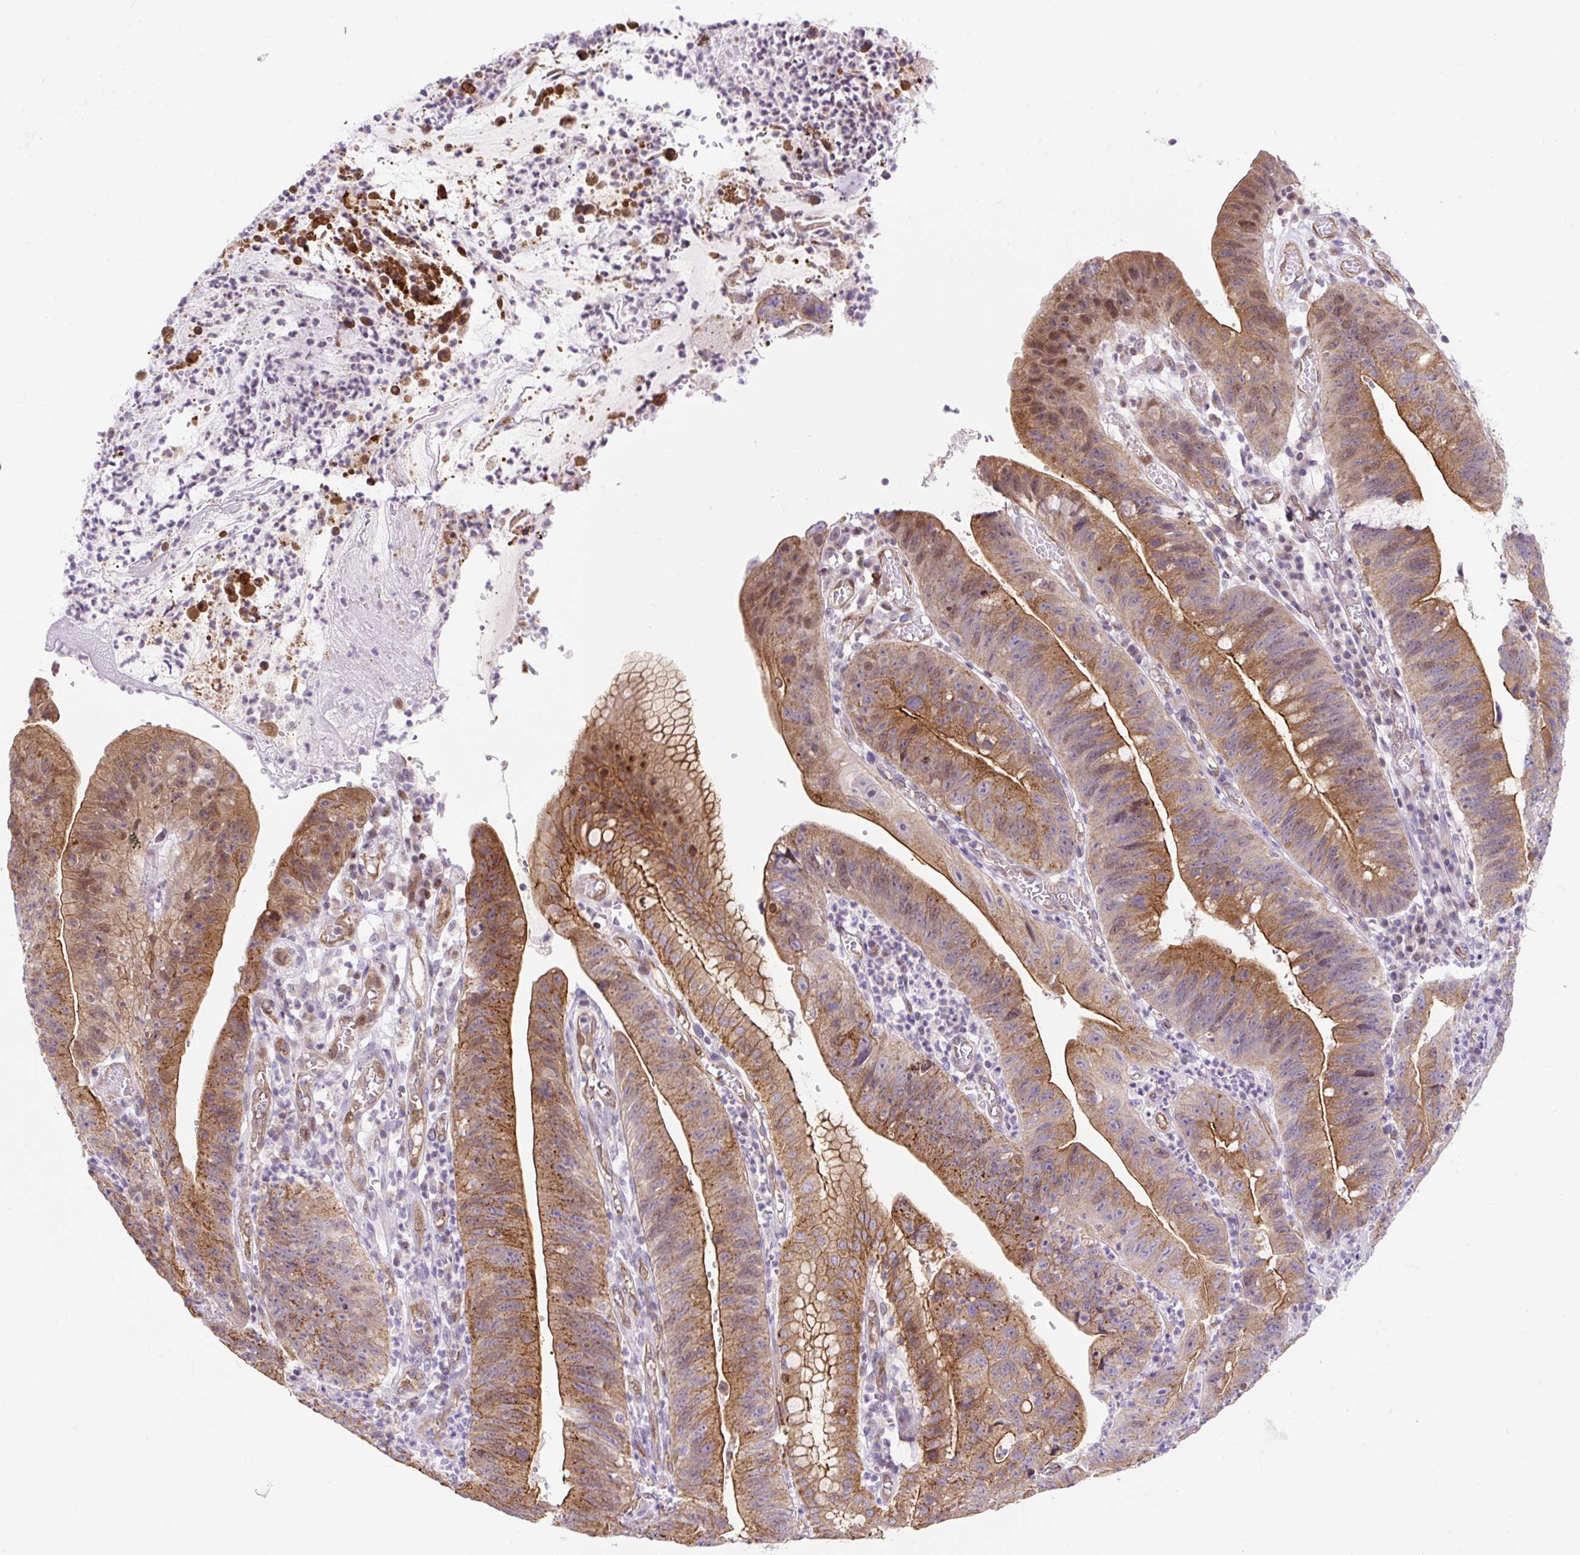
{"staining": {"intensity": "strong", "quantity": ">75%", "location": "cytoplasmic/membranous"}, "tissue": "stomach cancer", "cell_type": "Tumor cells", "image_type": "cancer", "snomed": [{"axis": "morphology", "description": "Adenocarcinoma, NOS"}, {"axis": "topography", "description": "Stomach"}], "caption": "A brown stain shows strong cytoplasmic/membranous positivity of a protein in stomach cancer tumor cells. (IHC, brightfield microscopy, high magnification).", "gene": "HIP1R", "patient": {"sex": "male", "age": 59}}